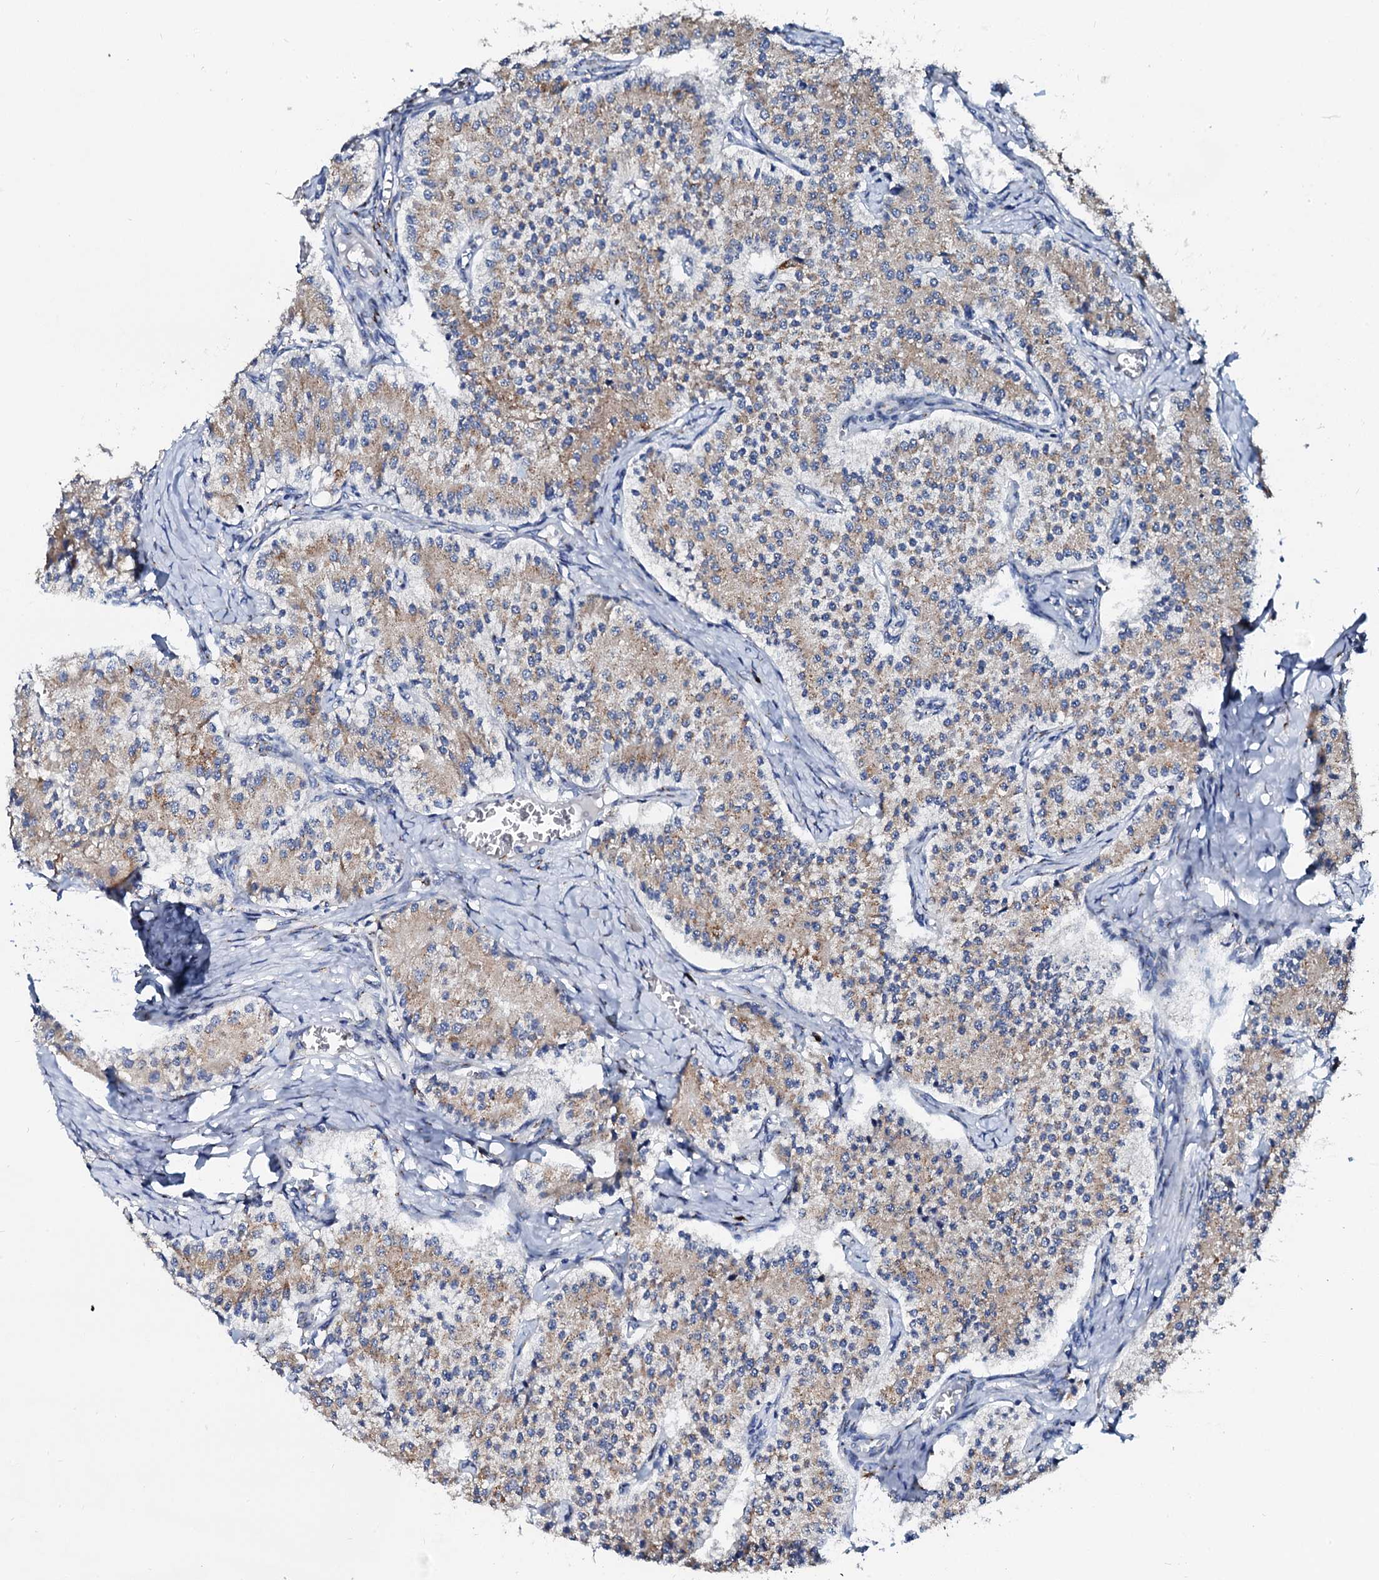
{"staining": {"intensity": "moderate", "quantity": "25%-75%", "location": "cytoplasmic/membranous"}, "tissue": "carcinoid", "cell_type": "Tumor cells", "image_type": "cancer", "snomed": [{"axis": "morphology", "description": "Carcinoid, malignant, NOS"}, {"axis": "topography", "description": "Colon"}], "caption": "Malignant carcinoid stained with DAB (3,3'-diaminobenzidine) immunohistochemistry (IHC) demonstrates medium levels of moderate cytoplasmic/membranous positivity in approximately 25%-75% of tumor cells.", "gene": "LMAN1", "patient": {"sex": "female", "age": 52}}